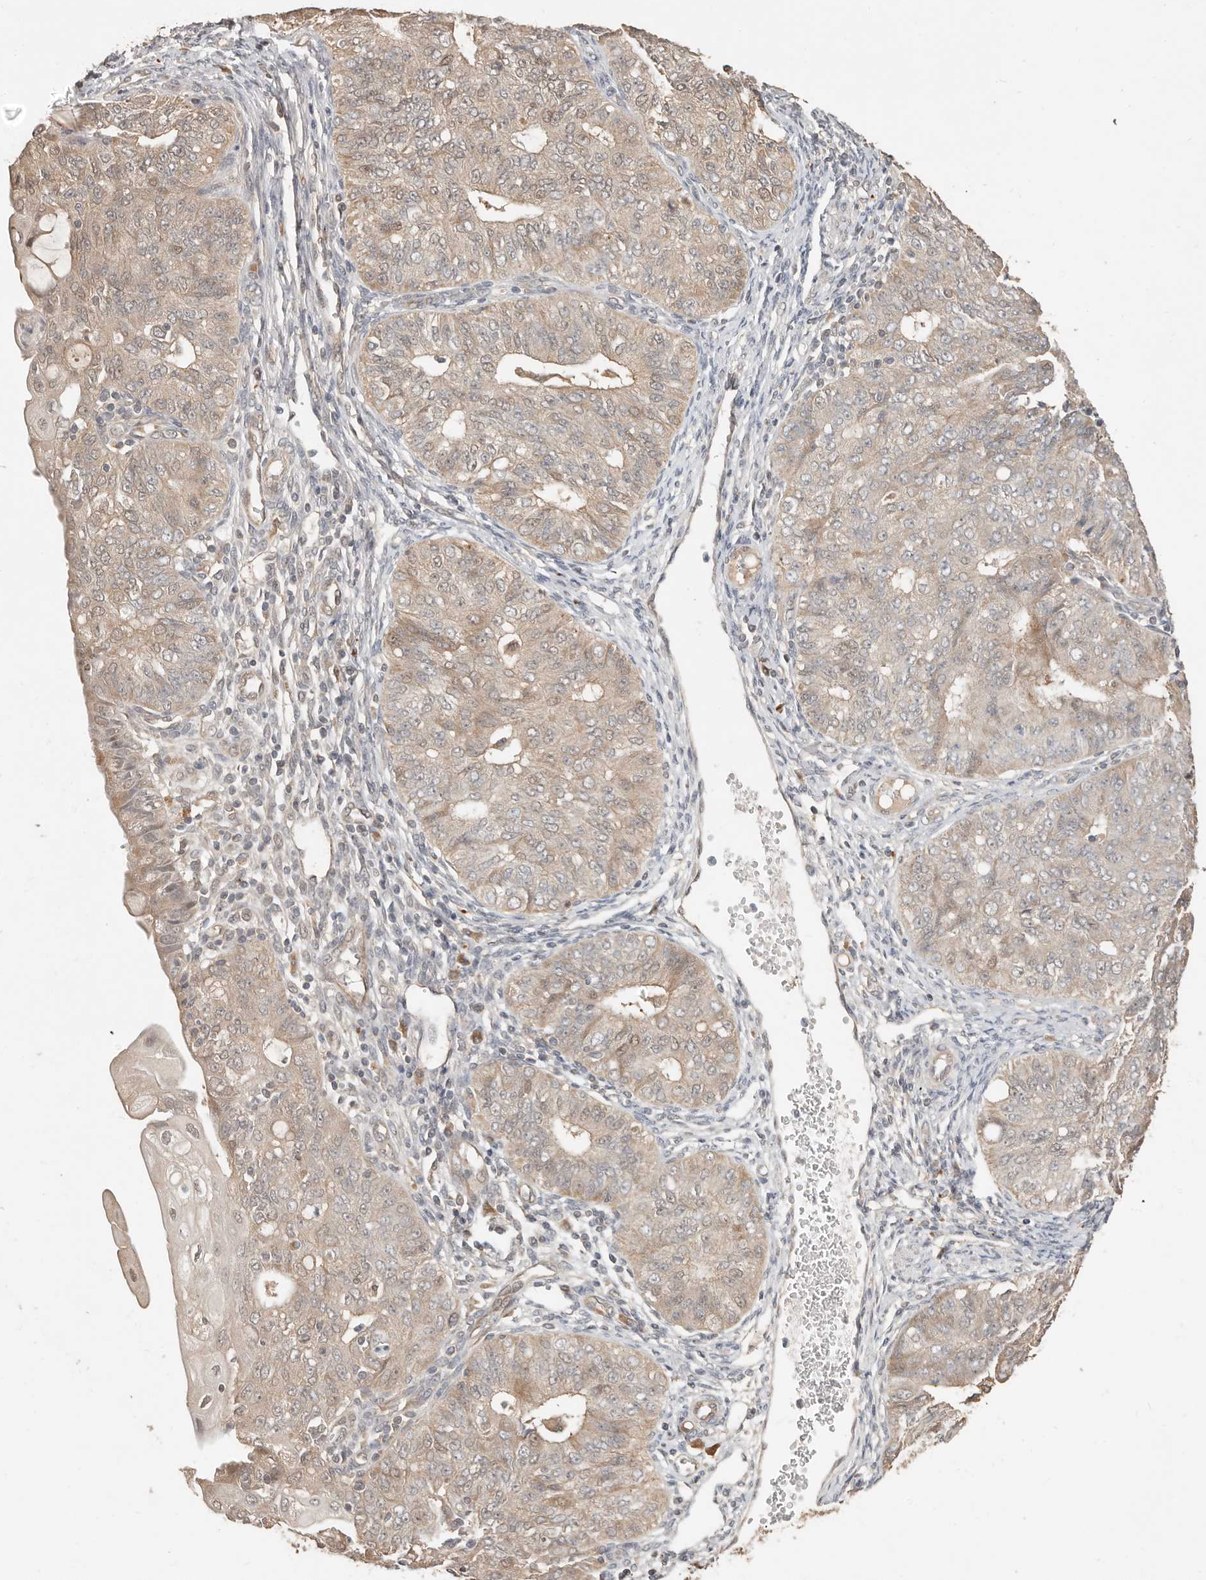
{"staining": {"intensity": "weak", "quantity": ">75%", "location": "cytoplasmic/membranous"}, "tissue": "endometrial cancer", "cell_type": "Tumor cells", "image_type": "cancer", "snomed": [{"axis": "morphology", "description": "Adenocarcinoma, NOS"}, {"axis": "topography", "description": "Endometrium"}], "caption": "Adenocarcinoma (endometrial) tissue reveals weak cytoplasmic/membranous positivity in approximately >75% of tumor cells, visualized by immunohistochemistry.", "gene": "MTFR2", "patient": {"sex": "female", "age": 32}}